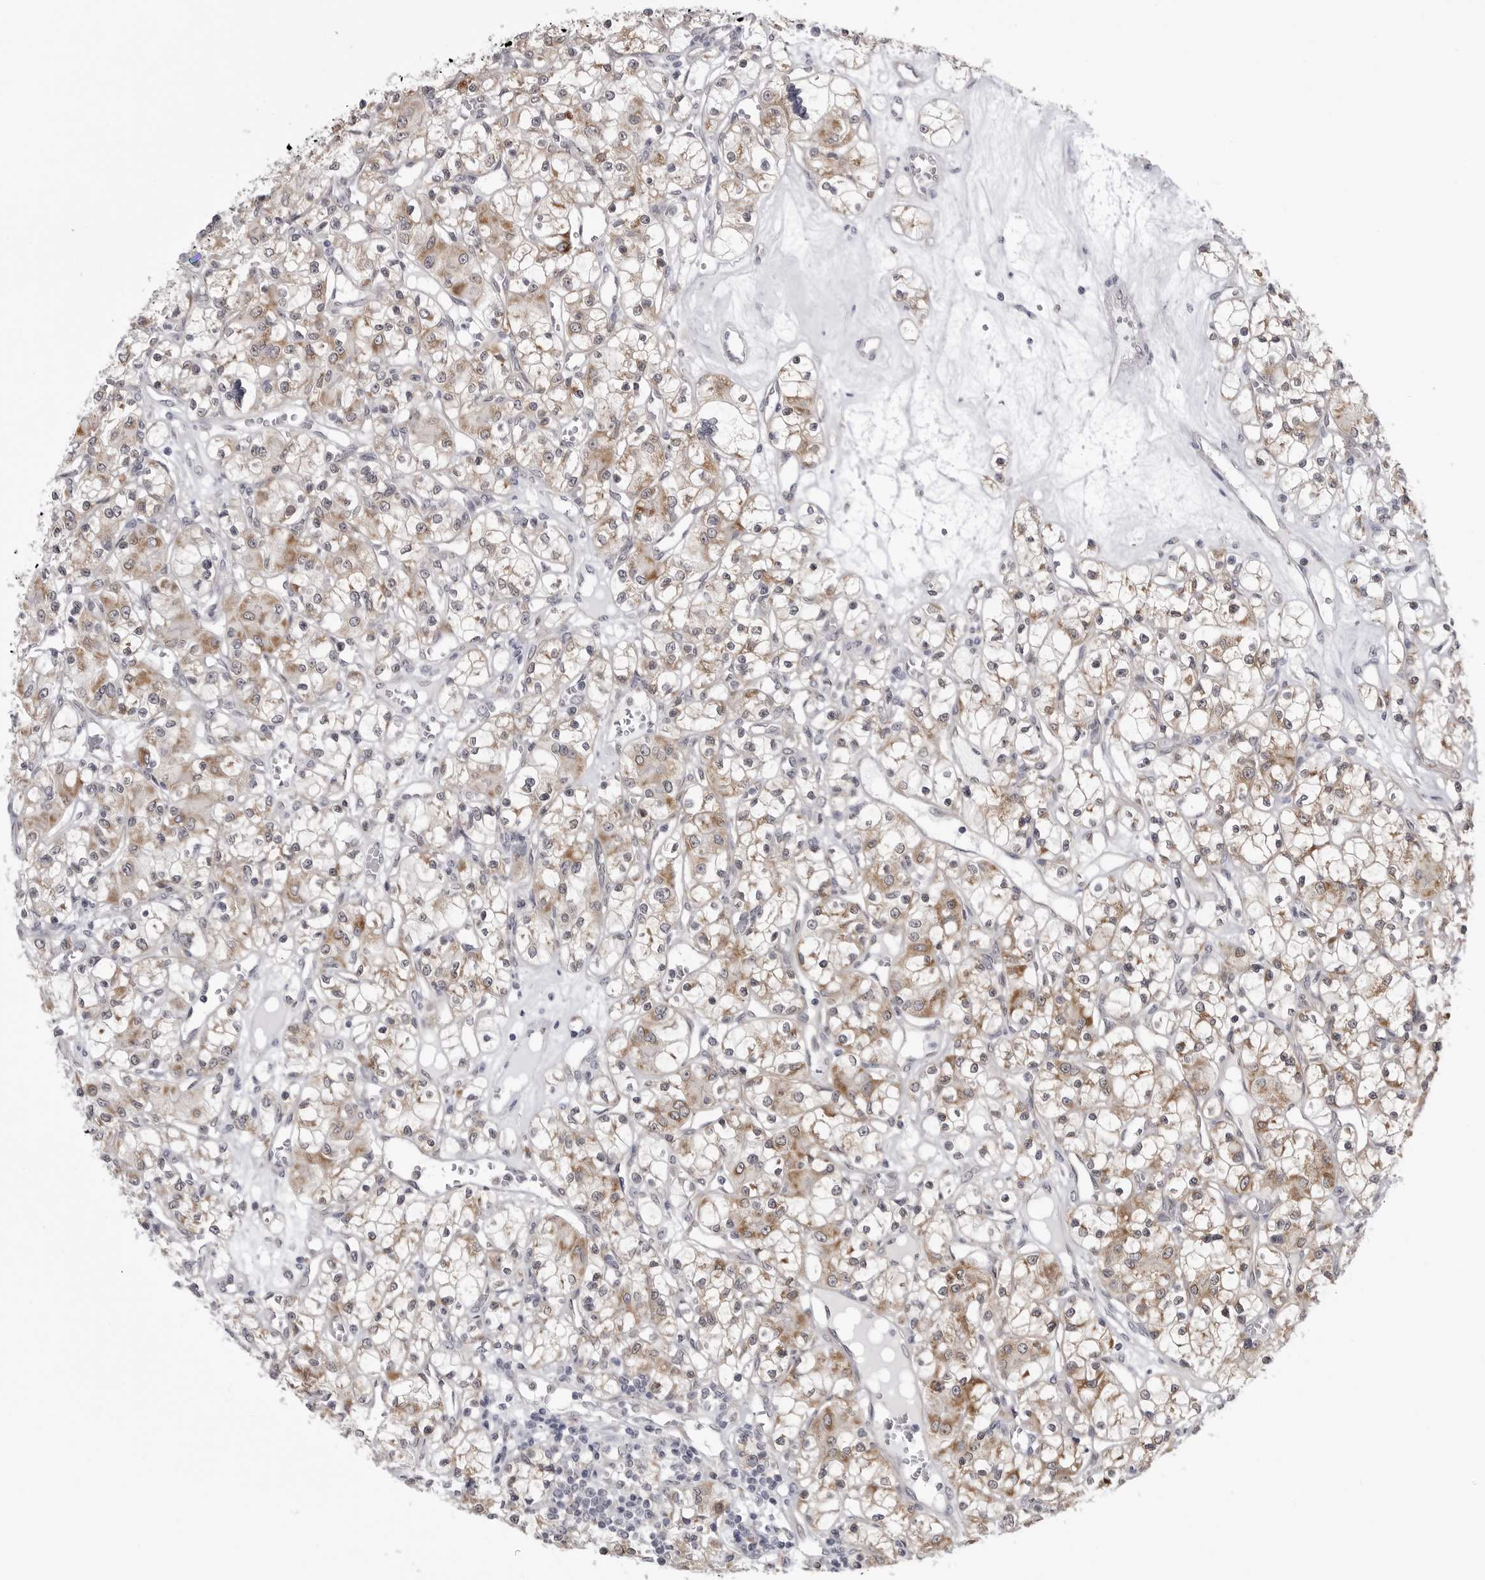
{"staining": {"intensity": "moderate", "quantity": ">75%", "location": "cytoplasmic/membranous"}, "tissue": "renal cancer", "cell_type": "Tumor cells", "image_type": "cancer", "snomed": [{"axis": "morphology", "description": "Adenocarcinoma, NOS"}, {"axis": "topography", "description": "Kidney"}], "caption": "Renal cancer stained with immunohistochemistry (IHC) displays moderate cytoplasmic/membranous positivity in about >75% of tumor cells.", "gene": "FH", "patient": {"sex": "female", "age": 59}}